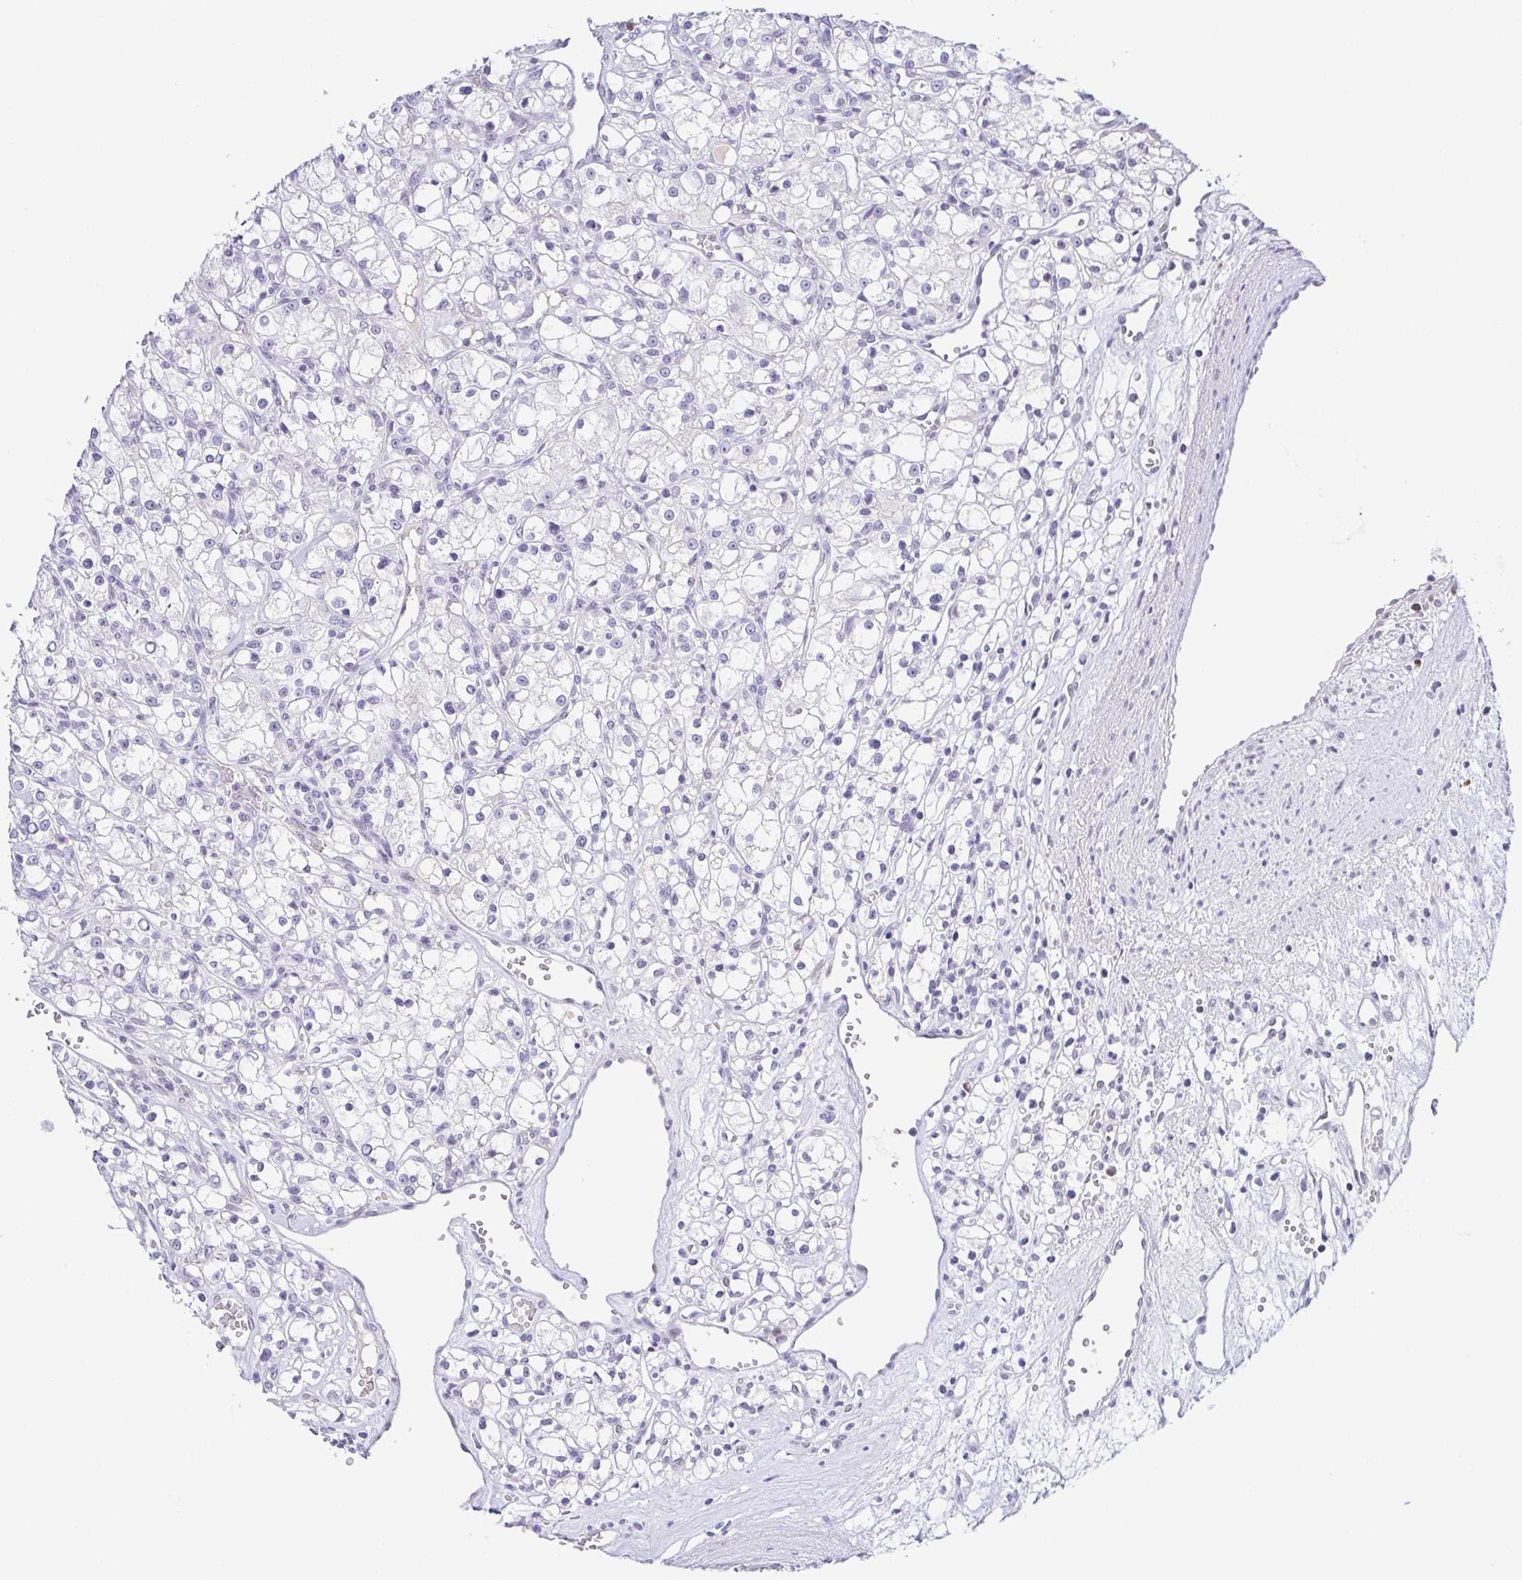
{"staining": {"intensity": "negative", "quantity": "none", "location": "none"}, "tissue": "renal cancer", "cell_type": "Tumor cells", "image_type": "cancer", "snomed": [{"axis": "morphology", "description": "Adenocarcinoma, NOS"}, {"axis": "topography", "description": "Kidney"}], "caption": "Immunohistochemistry (IHC) histopathology image of human adenocarcinoma (renal) stained for a protein (brown), which reveals no positivity in tumor cells.", "gene": "TCF3", "patient": {"sex": "female", "age": 59}}